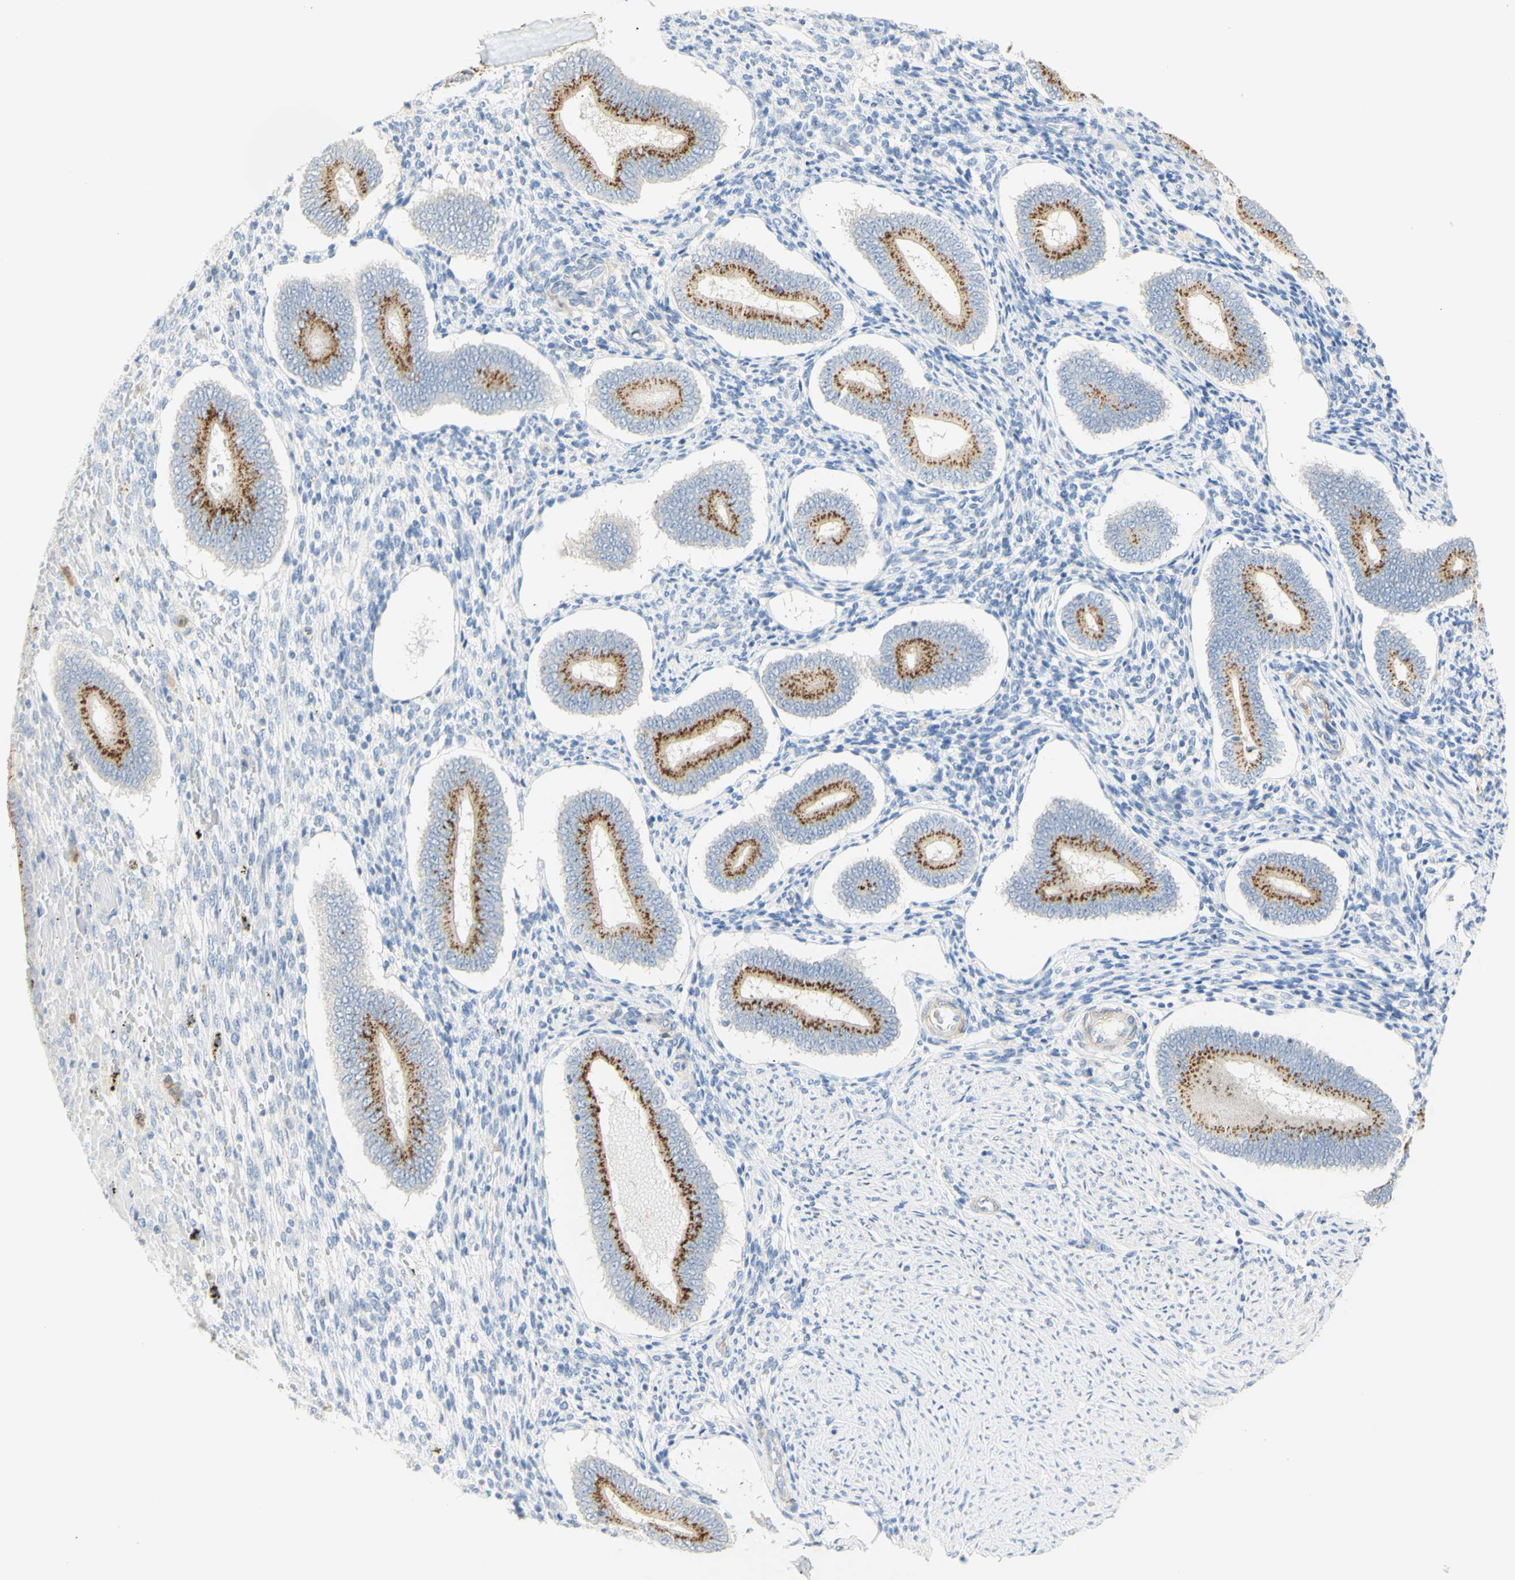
{"staining": {"intensity": "negative", "quantity": "none", "location": "none"}, "tissue": "endometrium", "cell_type": "Cells in endometrial stroma", "image_type": "normal", "snomed": [{"axis": "morphology", "description": "Normal tissue, NOS"}, {"axis": "topography", "description": "Endometrium"}], "caption": "Immunohistochemical staining of benign human endometrium displays no significant expression in cells in endometrial stroma.", "gene": "B4GALNT3", "patient": {"sex": "female", "age": 42}}